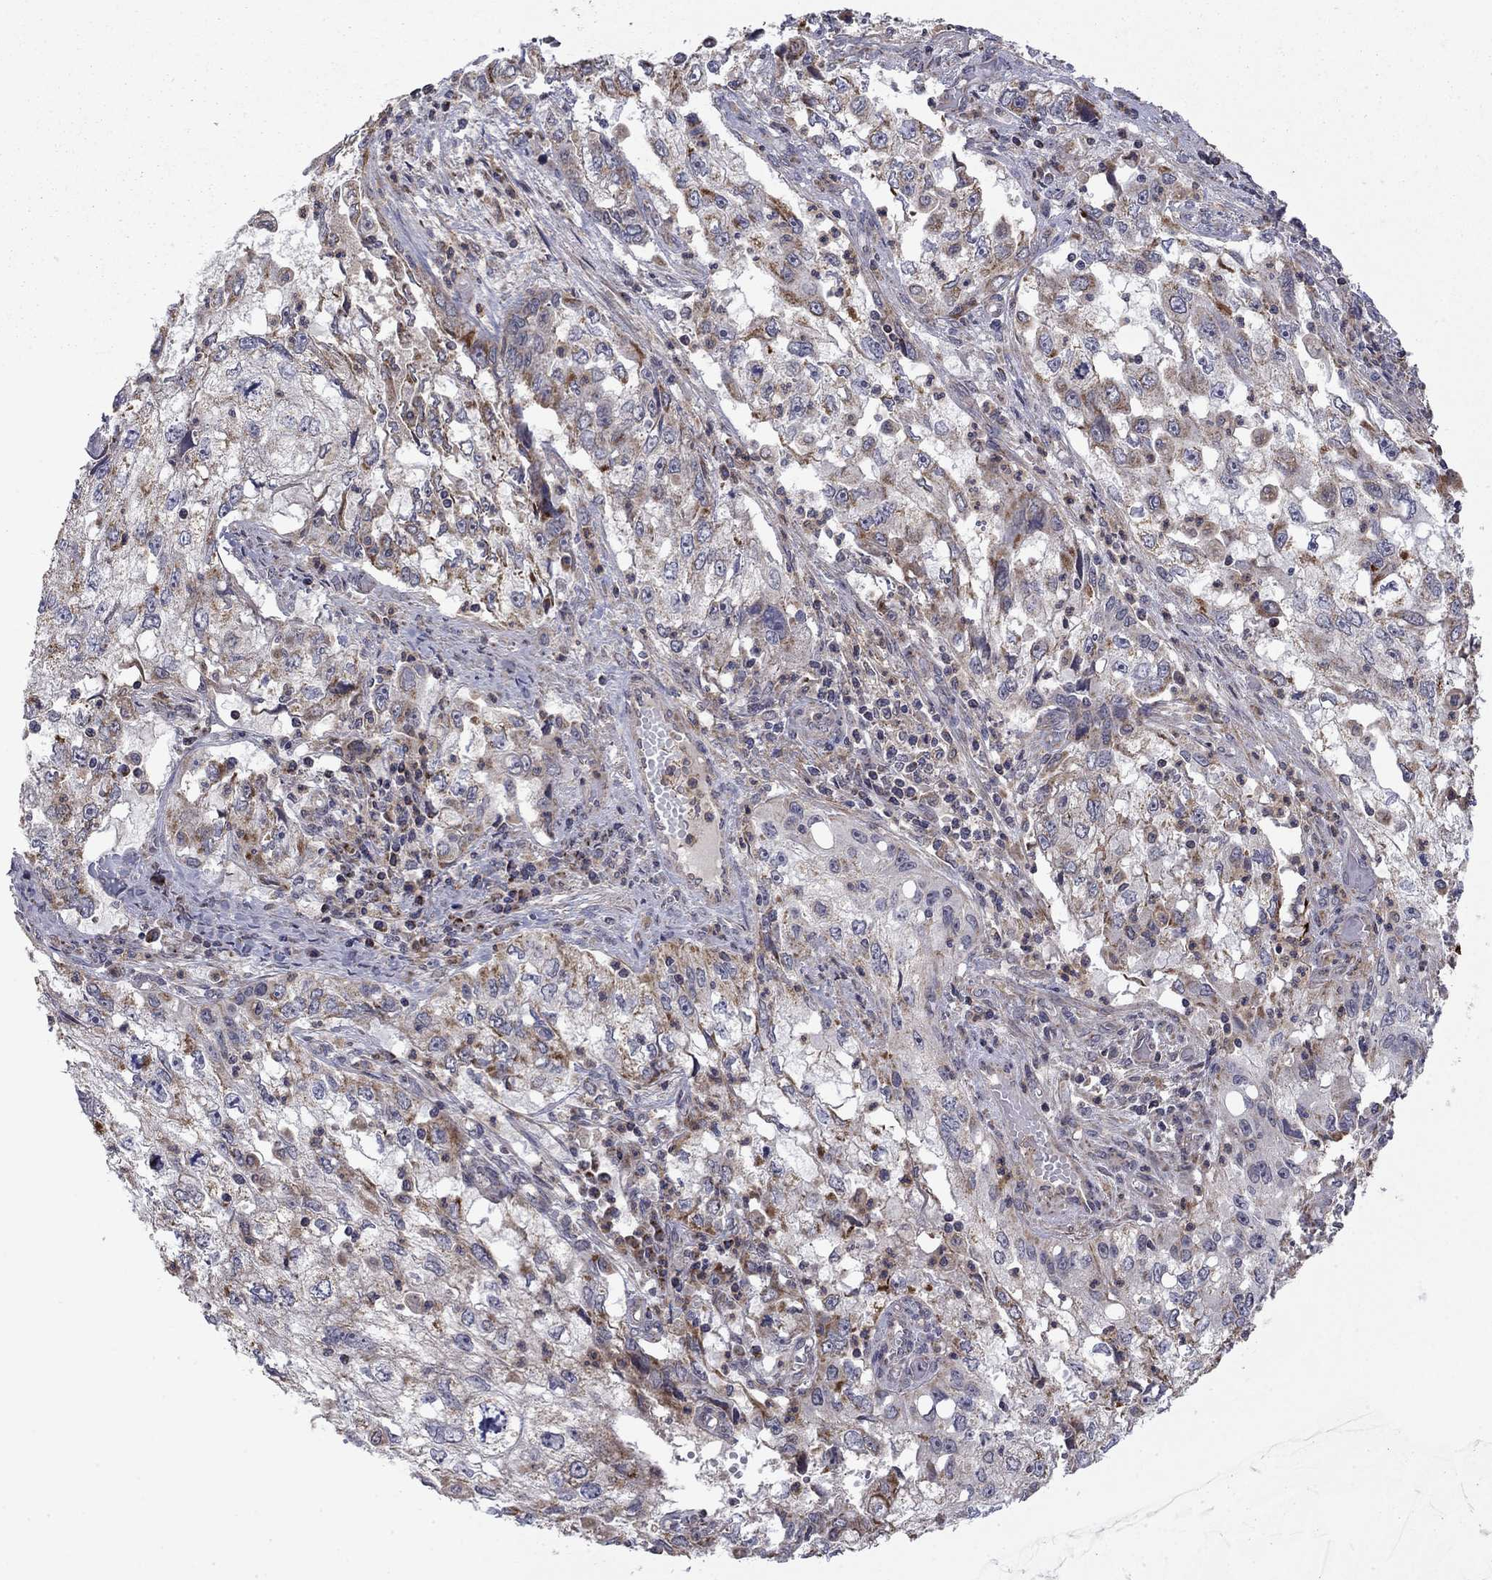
{"staining": {"intensity": "moderate", "quantity": "<25%", "location": "cytoplasmic/membranous"}, "tissue": "cervical cancer", "cell_type": "Tumor cells", "image_type": "cancer", "snomed": [{"axis": "morphology", "description": "Squamous cell carcinoma, NOS"}, {"axis": "topography", "description": "Cervix"}], "caption": "Cervical squamous cell carcinoma stained with a protein marker demonstrates moderate staining in tumor cells.", "gene": "DOP1B", "patient": {"sex": "female", "age": 36}}